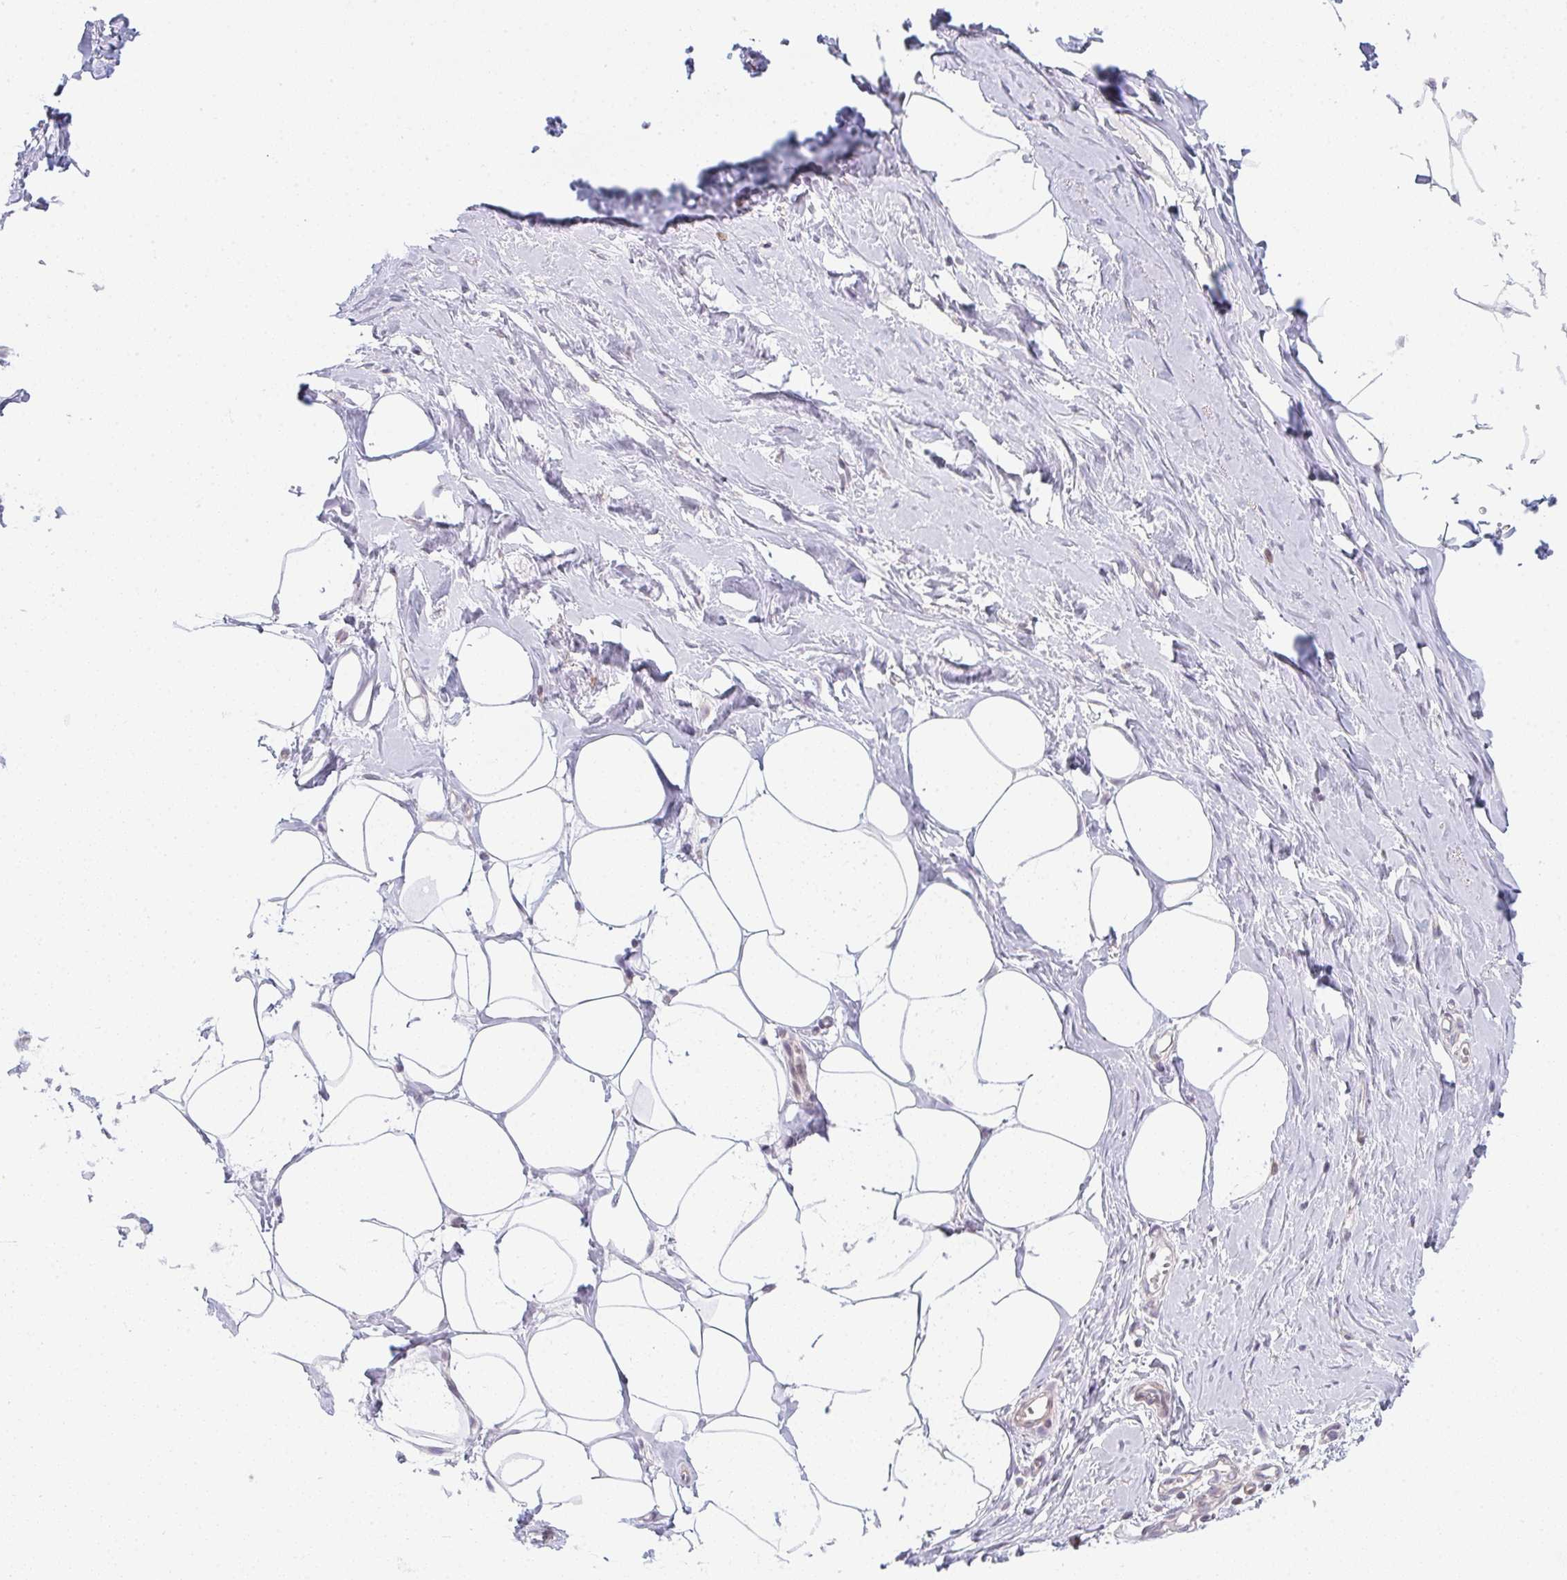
{"staining": {"intensity": "negative", "quantity": "none", "location": "none"}, "tissue": "breast", "cell_type": "Adipocytes", "image_type": "normal", "snomed": [{"axis": "morphology", "description": "Normal tissue, NOS"}, {"axis": "topography", "description": "Breast"}], "caption": "DAB immunohistochemical staining of benign breast exhibits no significant positivity in adipocytes. The staining was performed using DAB to visualize the protein expression in brown, while the nuclei were stained in blue with hematoxylin (Magnification: 20x).", "gene": "TMEM237", "patient": {"sex": "female", "age": 27}}